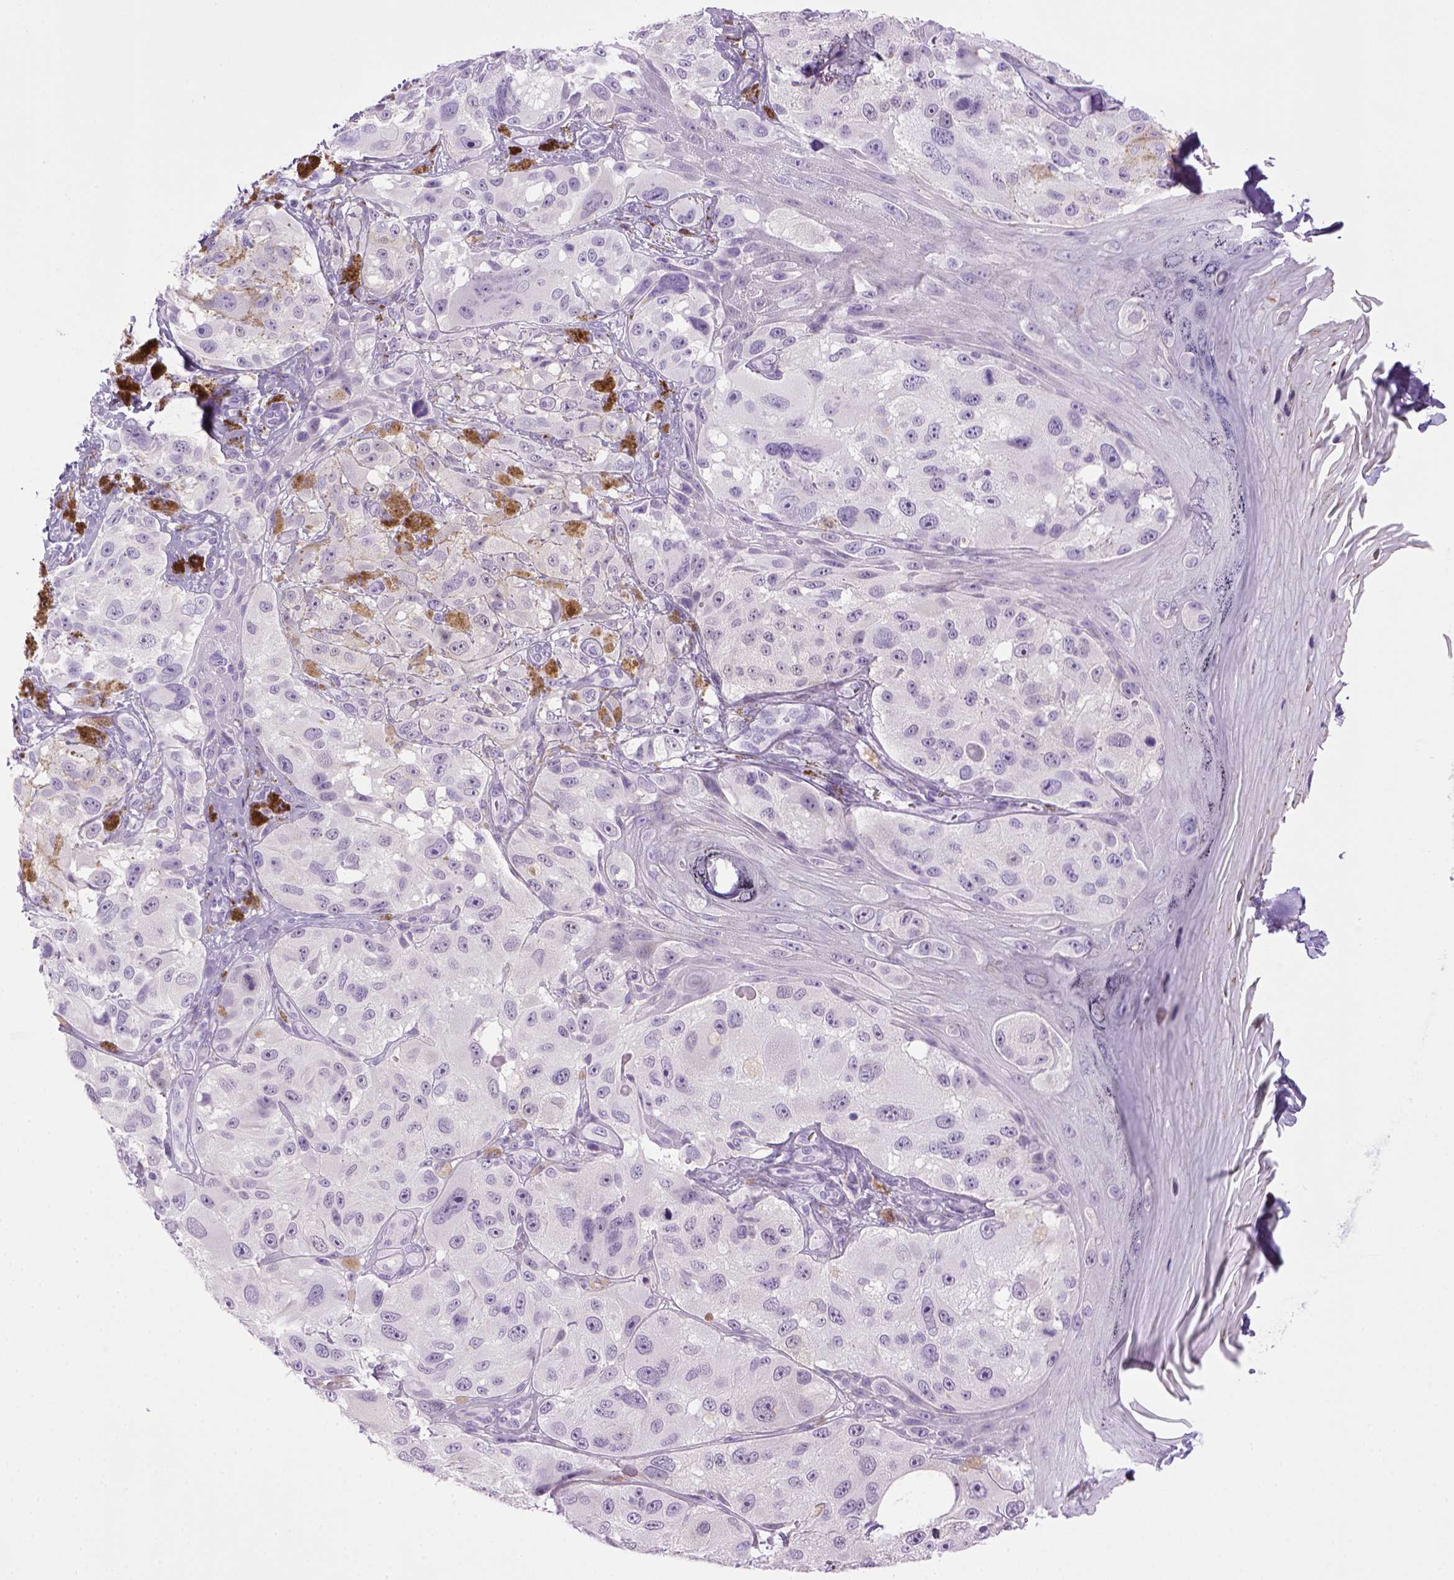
{"staining": {"intensity": "negative", "quantity": "none", "location": "none"}, "tissue": "melanoma", "cell_type": "Tumor cells", "image_type": "cancer", "snomed": [{"axis": "morphology", "description": "Malignant melanoma, NOS"}, {"axis": "topography", "description": "Skin"}], "caption": "The IHC image has no significant expression in tumor cells of malignant melanoma tissue.", "gene": "SGCG", "patient": {"sex": "male", "age": 36}}